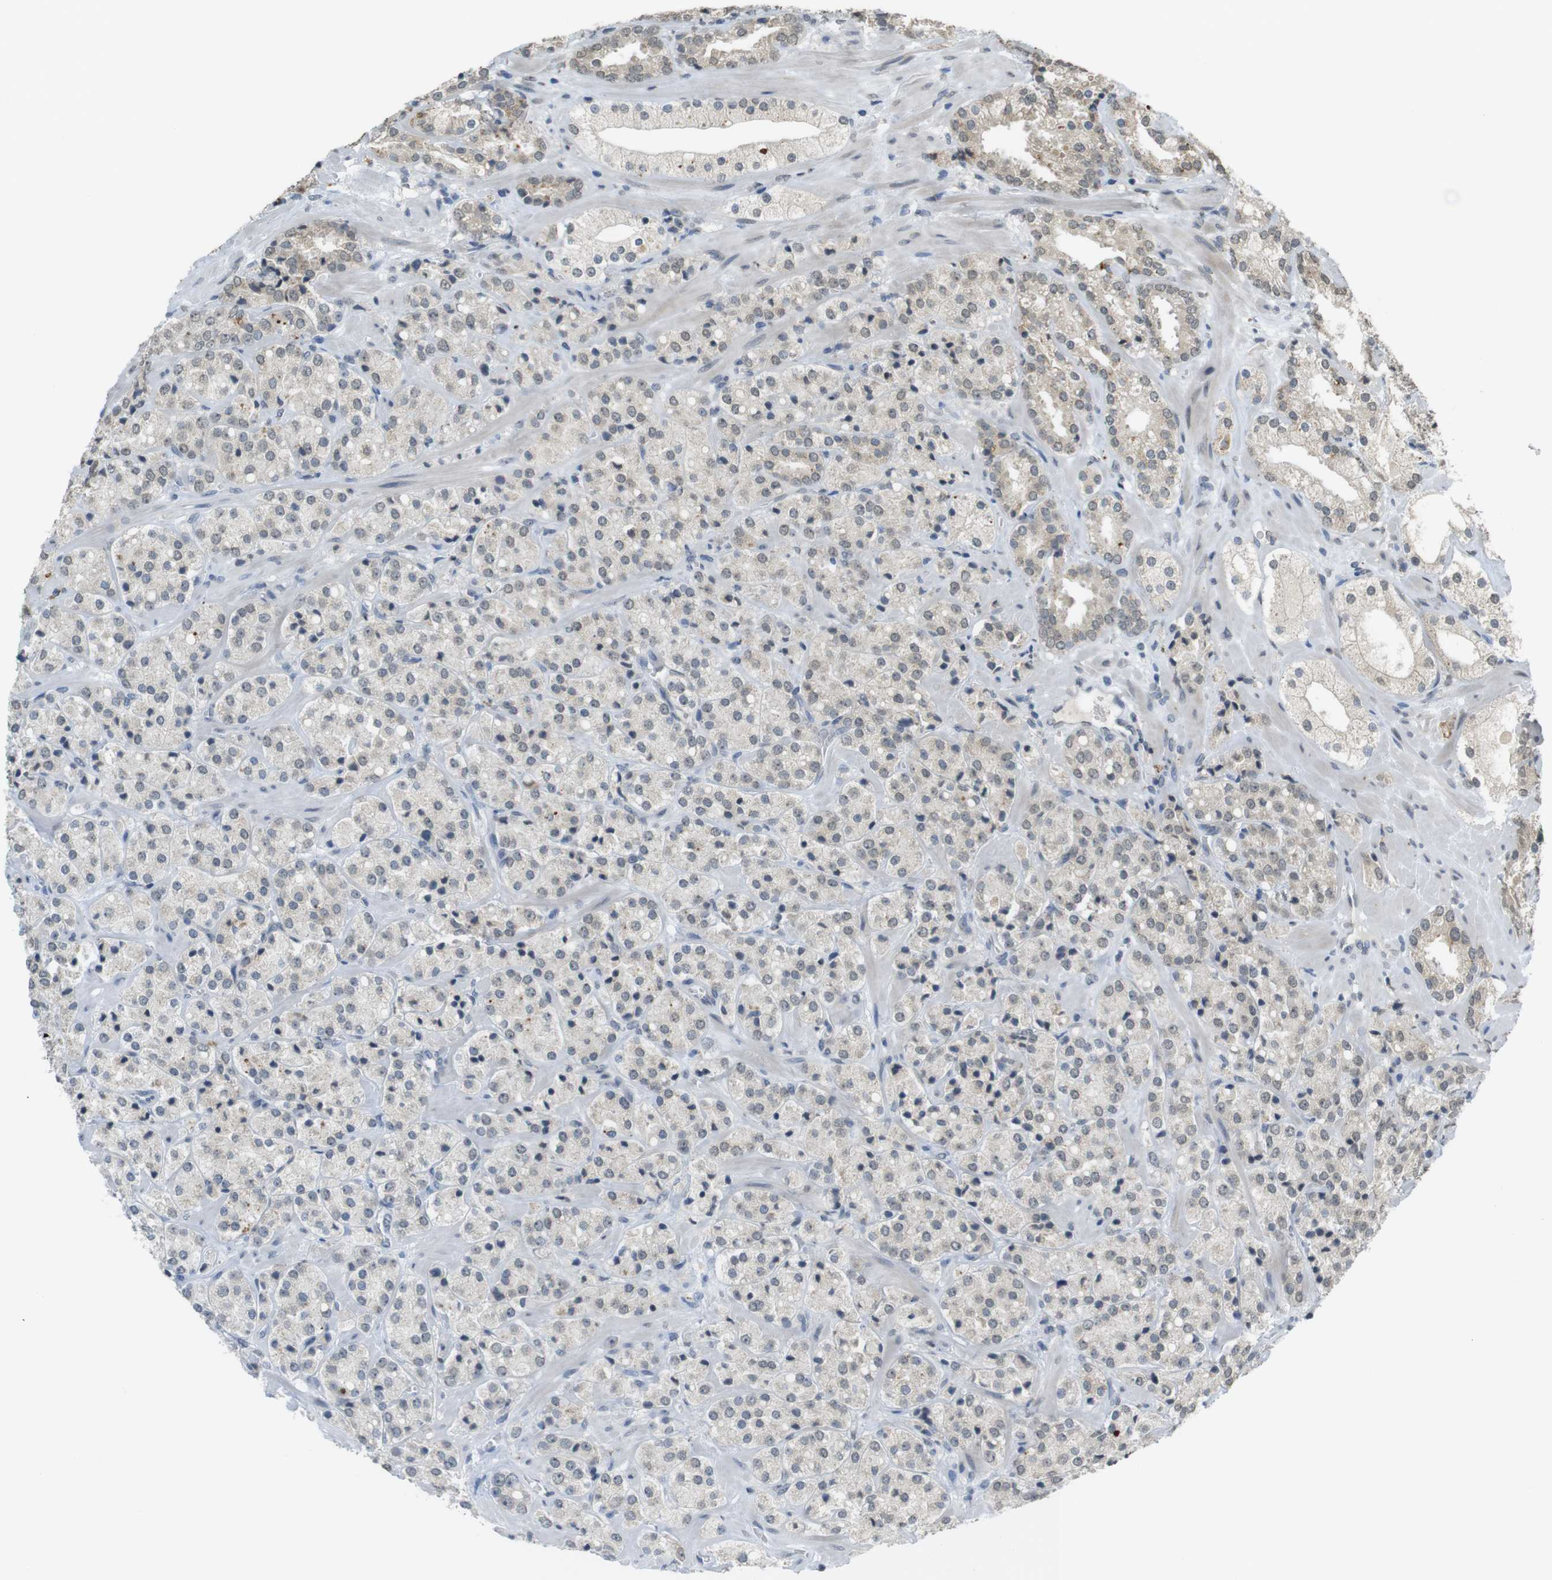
{"staining": {"intensity": "weak", "quantity": "<25%", "location": "cytoplasmic/membranous,nuclear"}, "tissue": "prostate cancer", "cell_type": "Tumor cells", "image_type": "cancer", "snomed": [{"axis": "morphology", "description": "Adenocarcinoma, High grade"}, {"axis": "topography", "description": "Prostate"}], "caption": "The immunohistochemistry (IHC) micrograph has no significant expression in tumor cells of high-grade adenocarcinoma (prostate) tissue. (DAB (3,3'-diaminobenzidine) immunohistochemistry, high magnification).", "gene": "FZD10", "patient": {"sex": "male", "age": 64}}